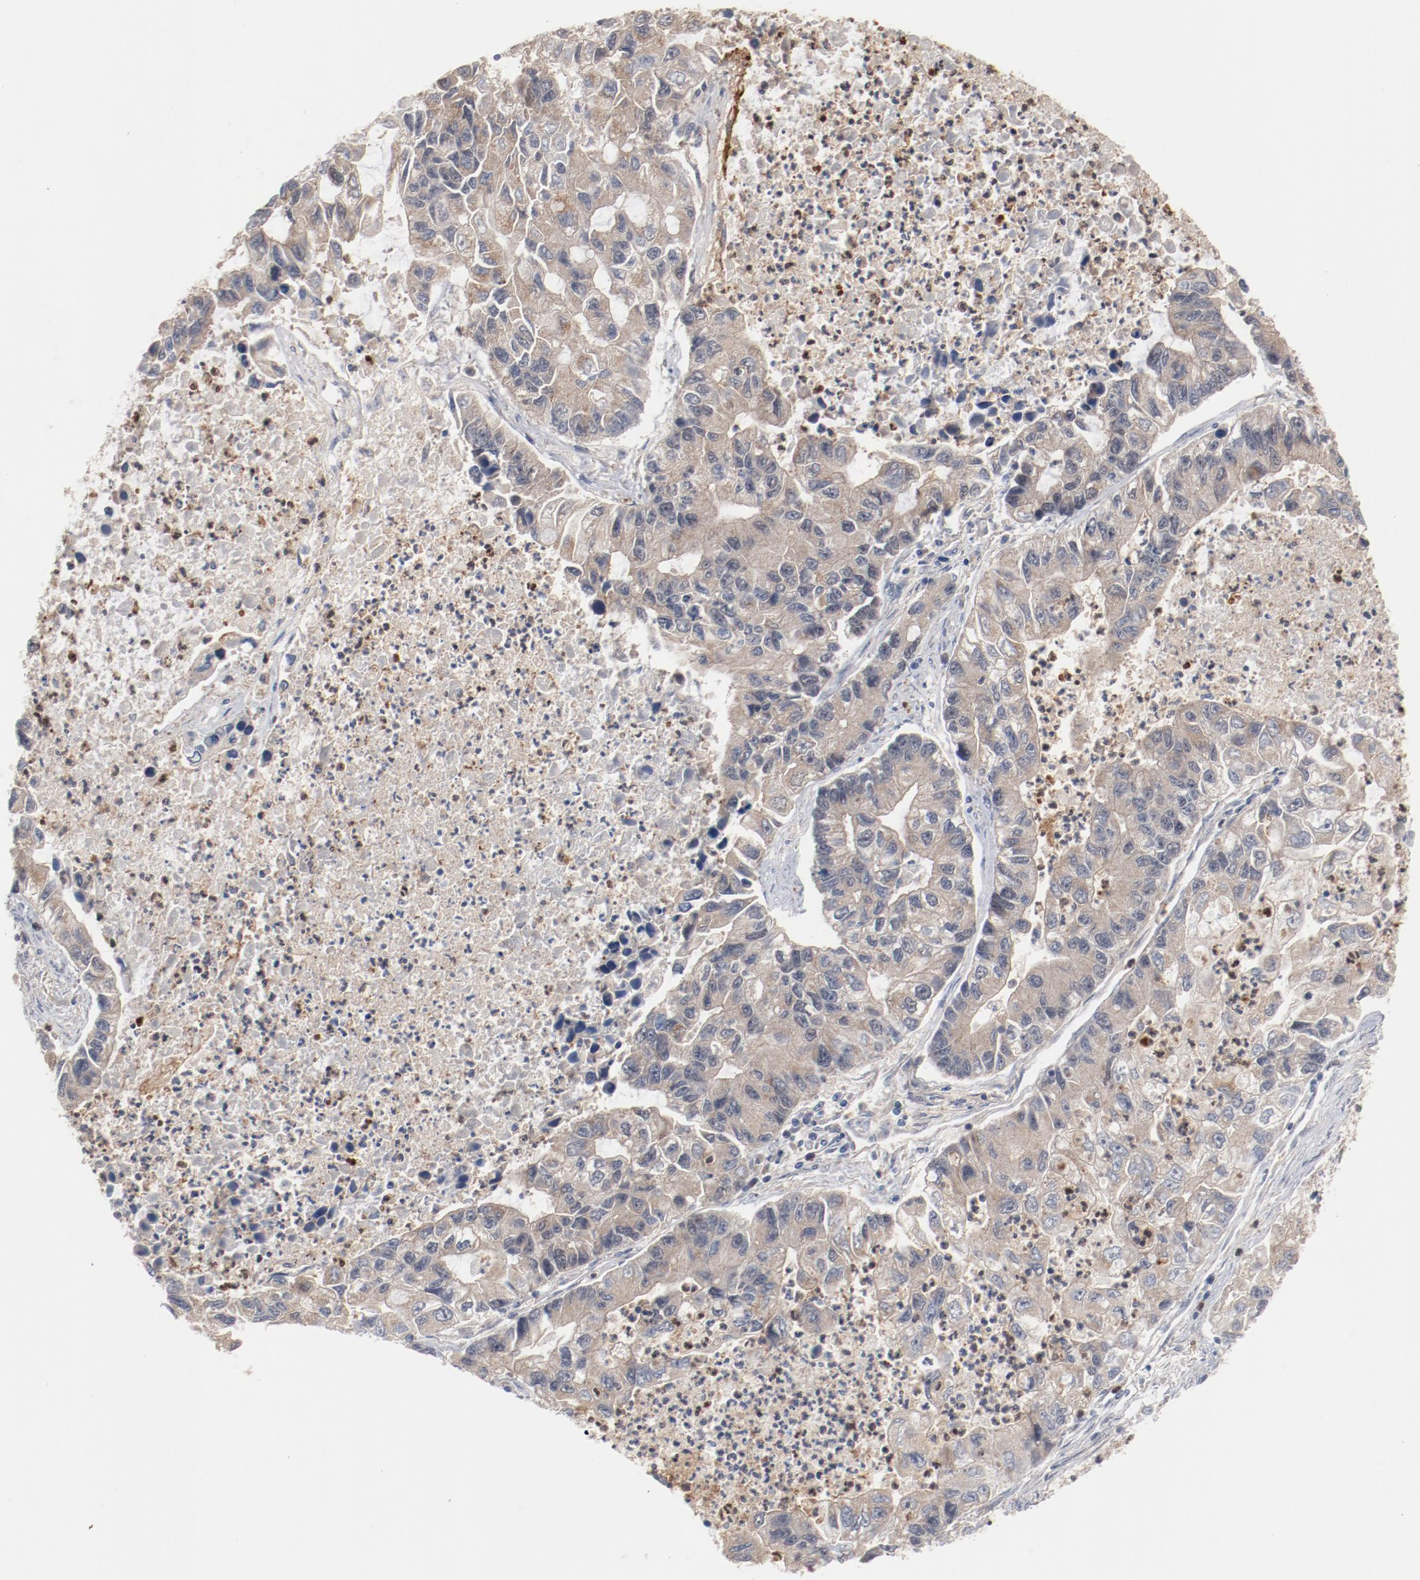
{"staining": {"intensity": "weak", "quantity": ">75%", "location": "cytoplasmic/membranous"}, "tissue": "lung cancer", "cell_type": "Tumor cells", "image_type": "cancer", "snomed": [{"axis": "morphology", "description": "Adenocarcinoma, NOS"}, {"axis": "topography", "description": "Lung"}], "caption": "Immunohistochemical staining of human lung adenocarcinoma demonstrates low levels of weak cytoplasmic/membranous positivity in approximately >75% of tumor cells. (DAB (3,3'-diaminobenzidine) = brown stain, brightfield microscopy at high magnification).", "gene": "RNASE11", "patient": {"sex": "female", "age": 51}}